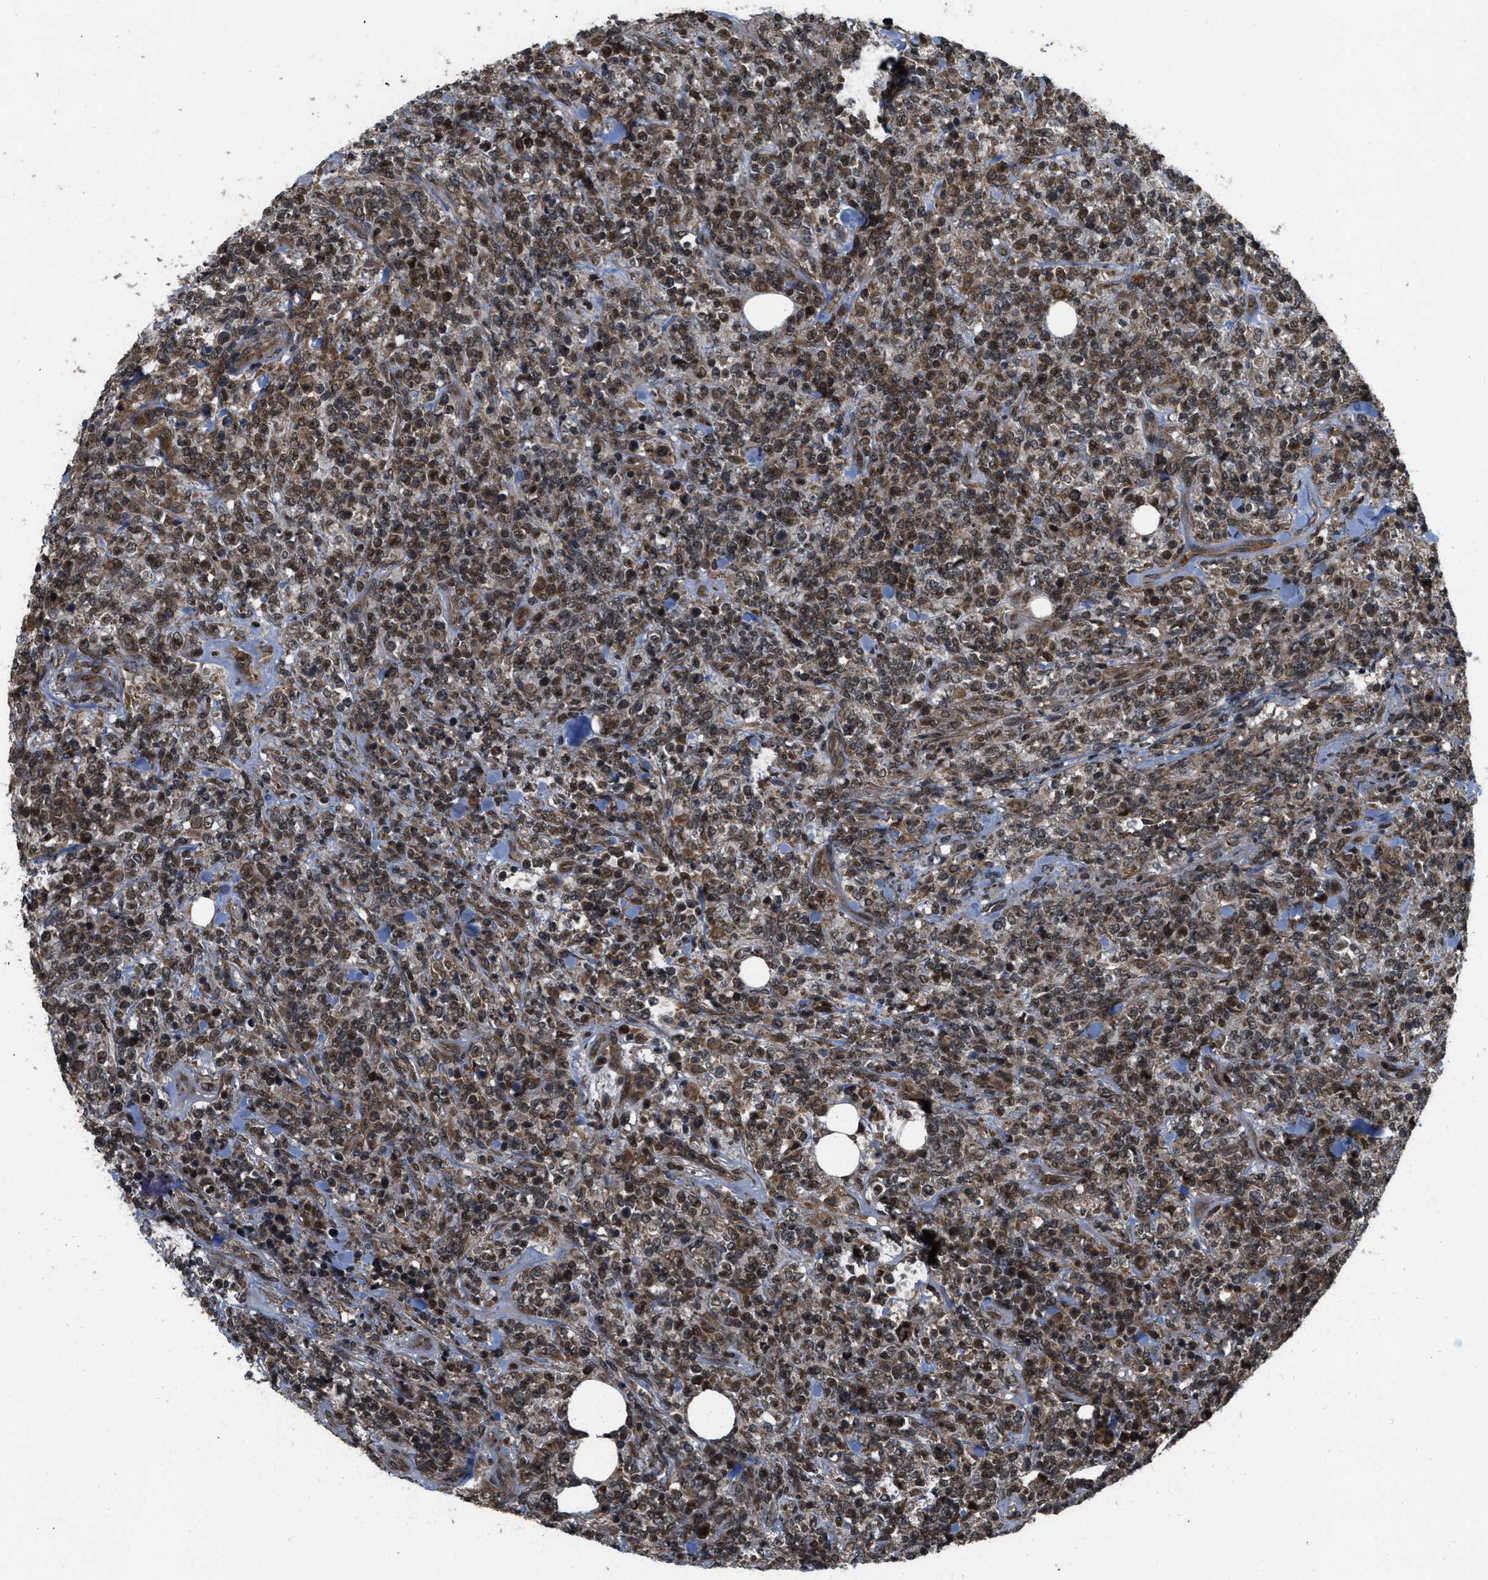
{"staining": {"intensity": "strong", "quantity": ">75%", "location": "cytoplasmic/membranous,nuclear"}, "tissue": "lymphoma", "cell_type": "Tumor cells", "image_type": "cancer", "snomed": [{"axis": "morphology", "description": "Malignant lymphoma, non-Hodgkin's type, High grade"}, {"axis": "topography", "description": "Soft tissue"}], "caption": "A high-resolution micrograph shows IHC staining of high-grade malignant lymphoma, non-Hodgkin's type, which exhibits strong cytoplasmic/membranous and nuclear staining in about >75% of tumor cells.", "gene": "SPTLC1", "patient": {"sex": "male", "age": 18}}